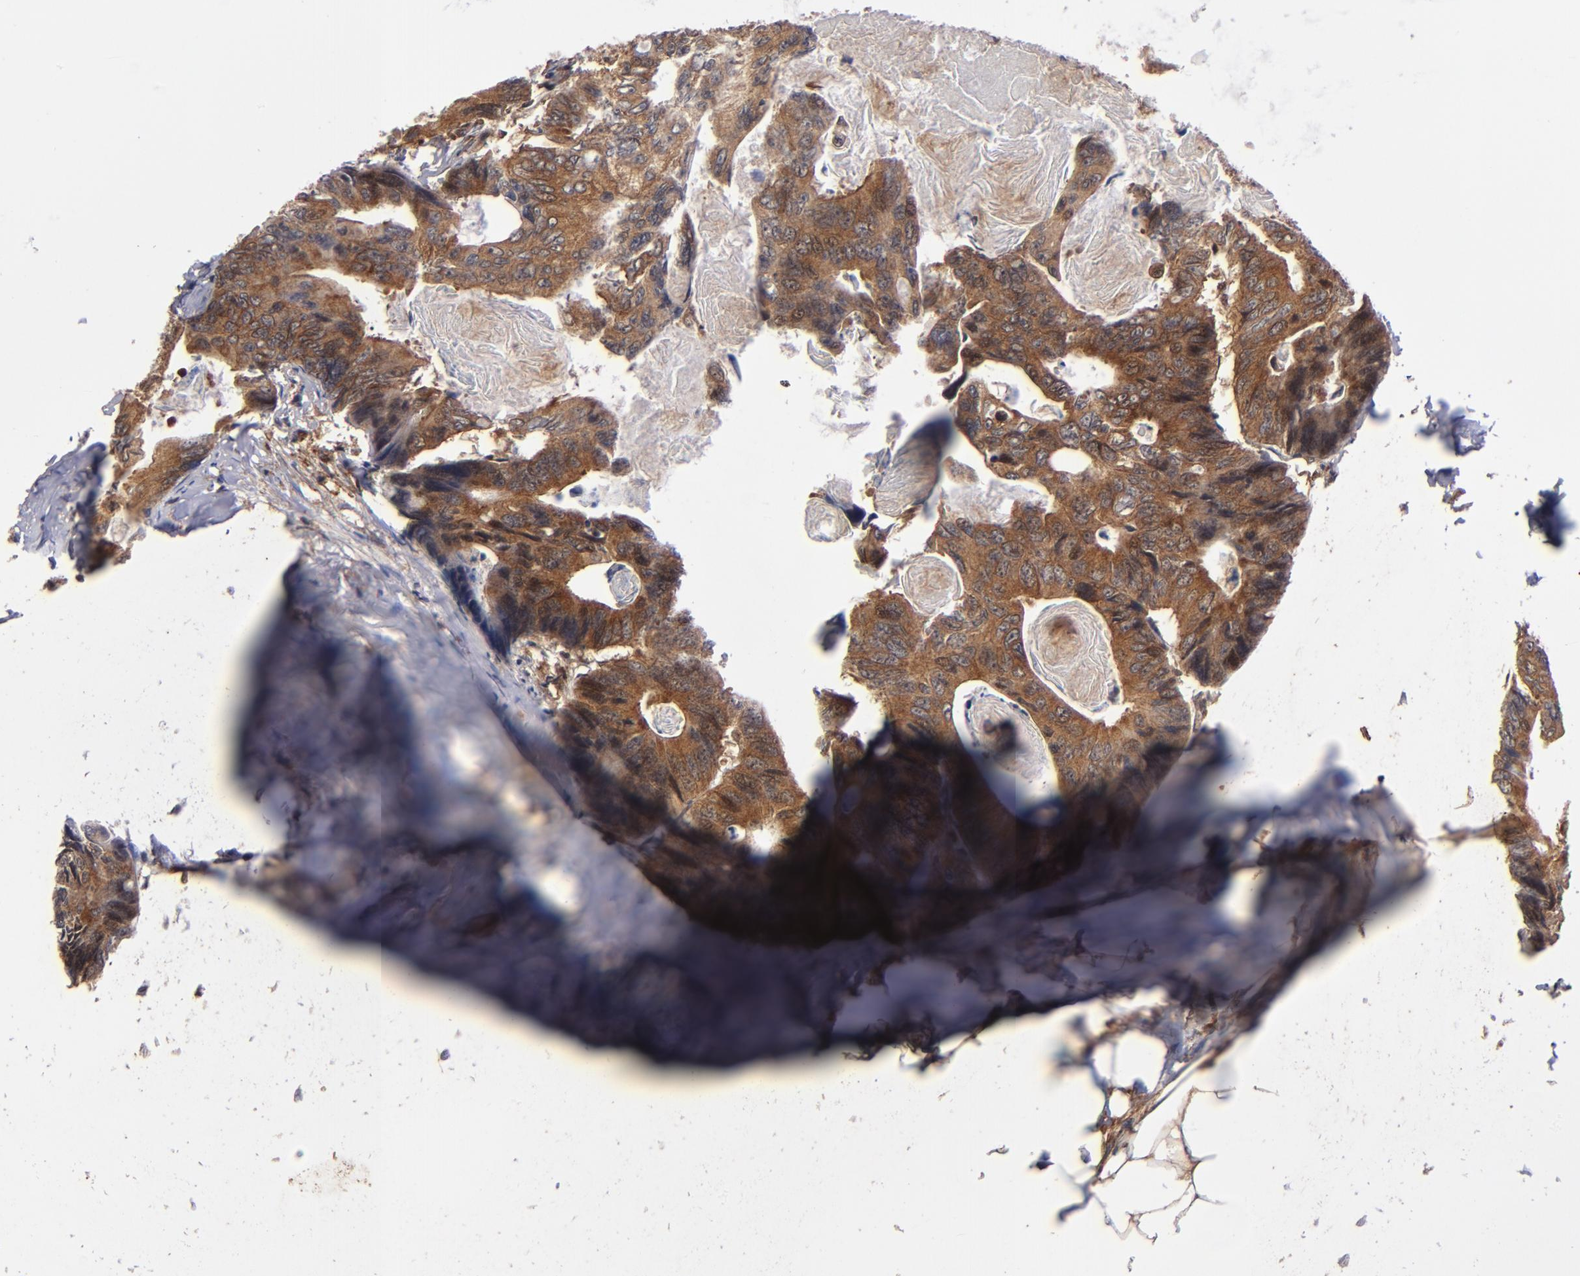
{"staining": {"intensity": "strong", "quantity": ">75%", "location": "cytoplasmic/membranous"}, "tissue": "colorectal cancer", "cell_type": "Tumor cells", "image_type": "cancer", "snomed": [{"axis": "morphology", "description": "Adenocarcinoma, NOS"}, {"axis": "topography", "description": "Colon"}], "caption": "Strong cytoplasmic/membranous staining for a protein is present in approximately >75% of tumor cells of colorectal cancer (adenocarcinoma) using IHC.", "gene": "BDKRB1", "patient": {"sex": "female", "age": 55}}